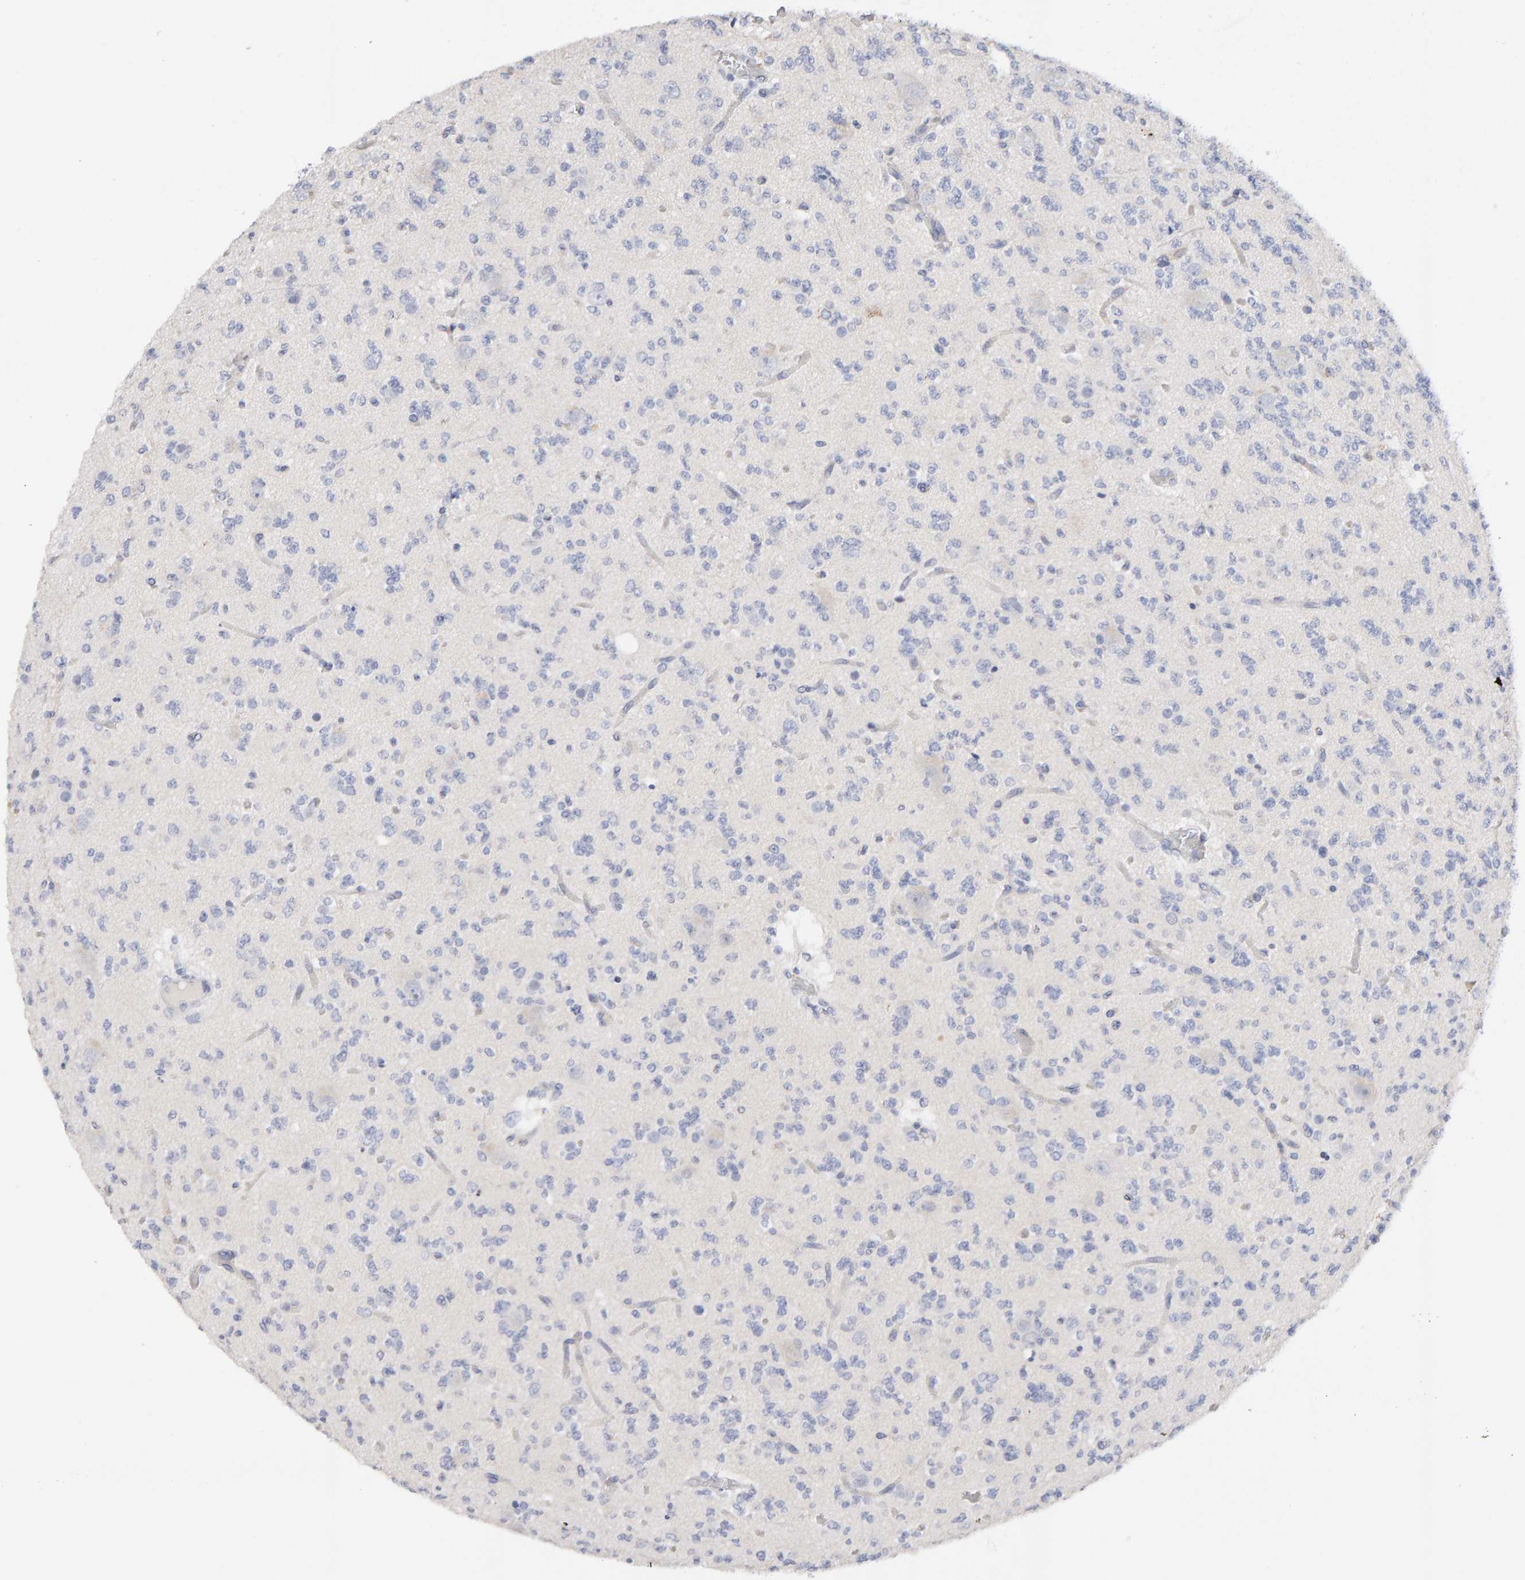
{"staining": {"intensity": "negative", "quantity": "none", "location": "none"}, "tissue": "glioma", "cell_type": "Tumor cells", "image_type": "cancer", "snomed": [{"axis": "morphology", "description": "Glioma, malignant, Low grade"}, {"axis": "topography", "description": "Brain"}], "caption": "Immunohistochemistry image of human glioma stained for a protein (brown), which displays no staining in tumor cells.", "gene": "METRNL", "patient": {"sex": "male", "age": 38}}